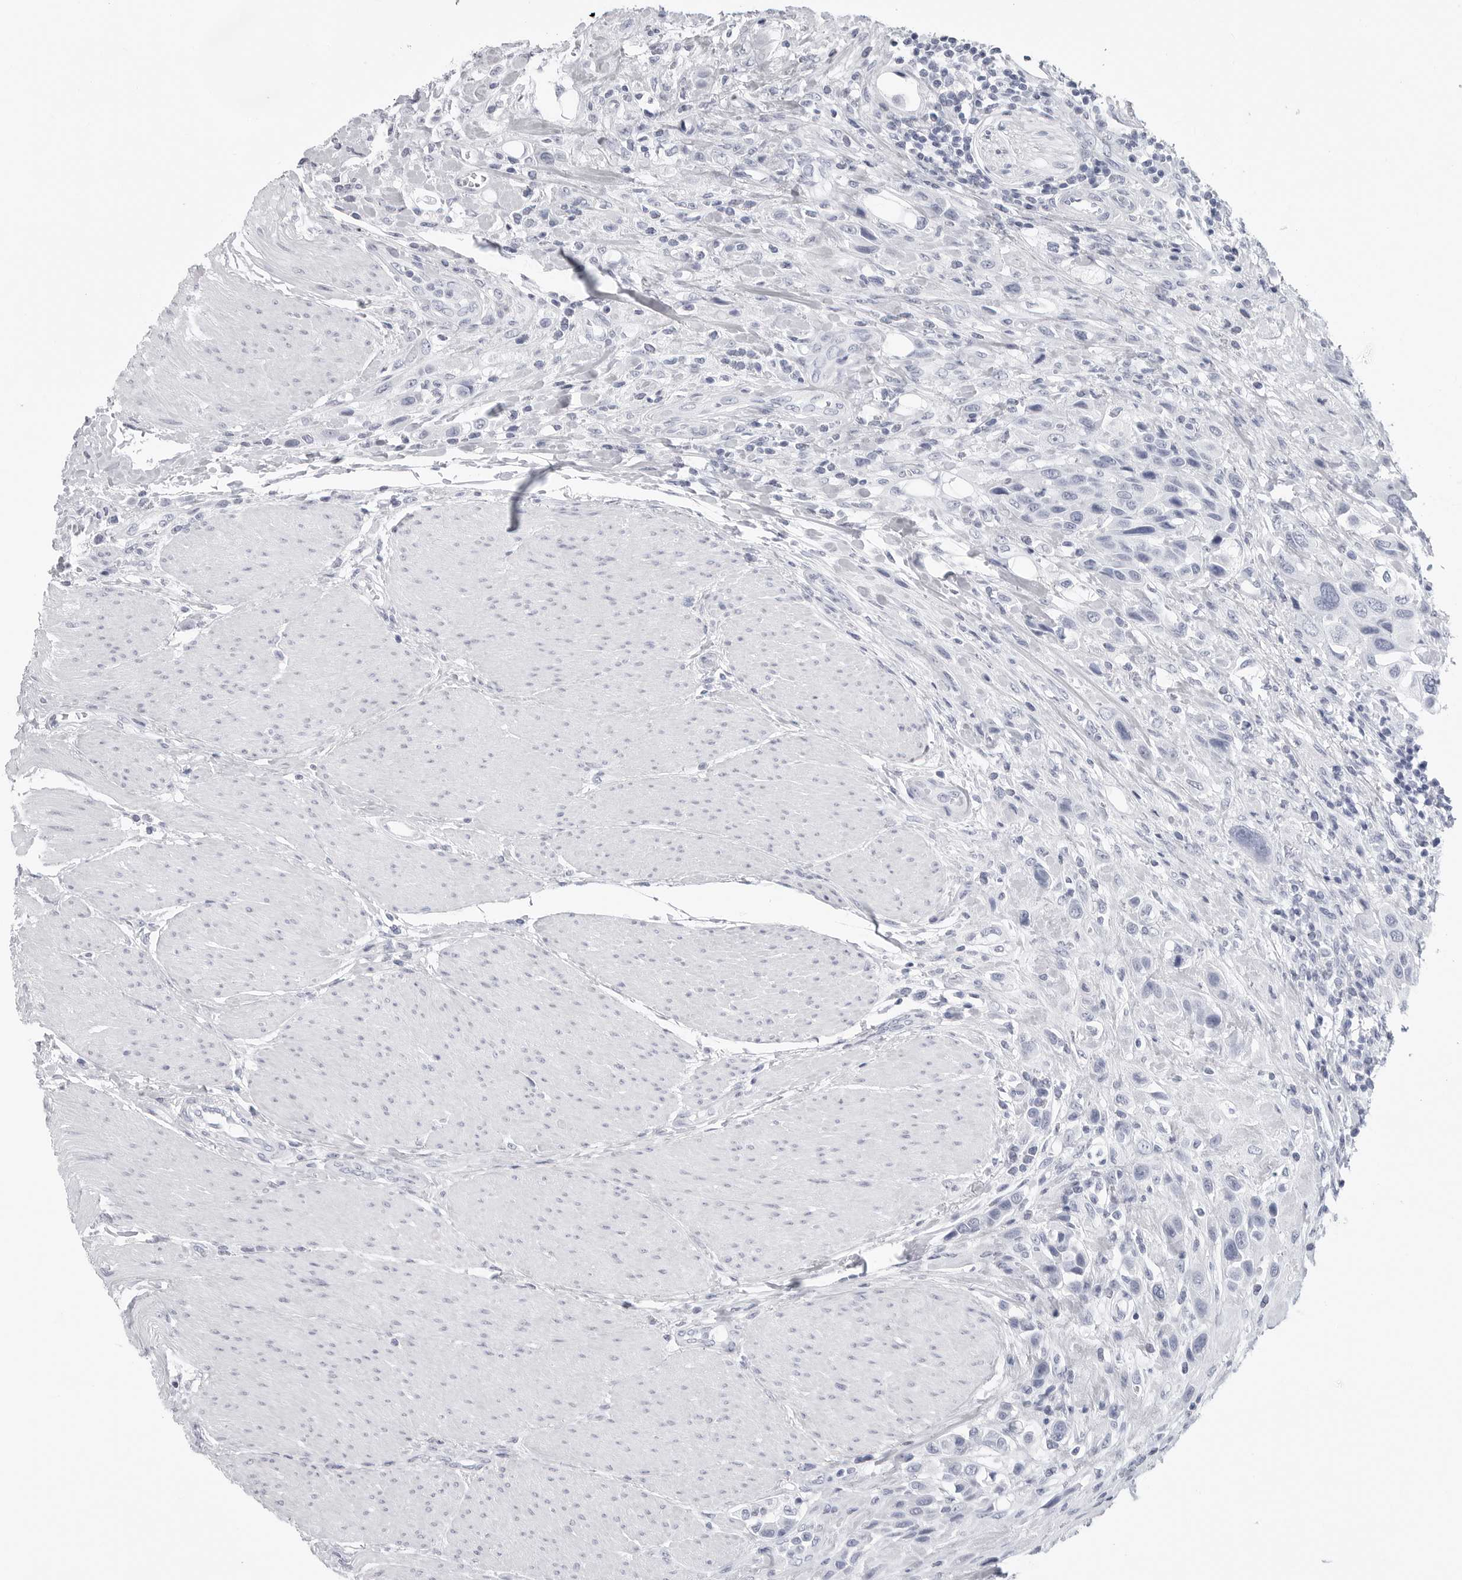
{"staining": {"intensity": "negative", "quantity": "none", "location": "none"}, "tissue": "urothelial cancer", "cell_type": "Tumor cells", "image_type": "cancer", "snomed": [{"axis": "morphology", "description": "Urothelial carcinoma, High grade"}, {"axis": "topography", "description": "Urinary bladder"}], "caption": "DAB (3,3'-diaminobenzidine) immunohistochemical staining of human urothelial cancer displays no significant expression in tumor cells.", "gene": "CSH1", "patient": {"sex": "male", "age": 50}}